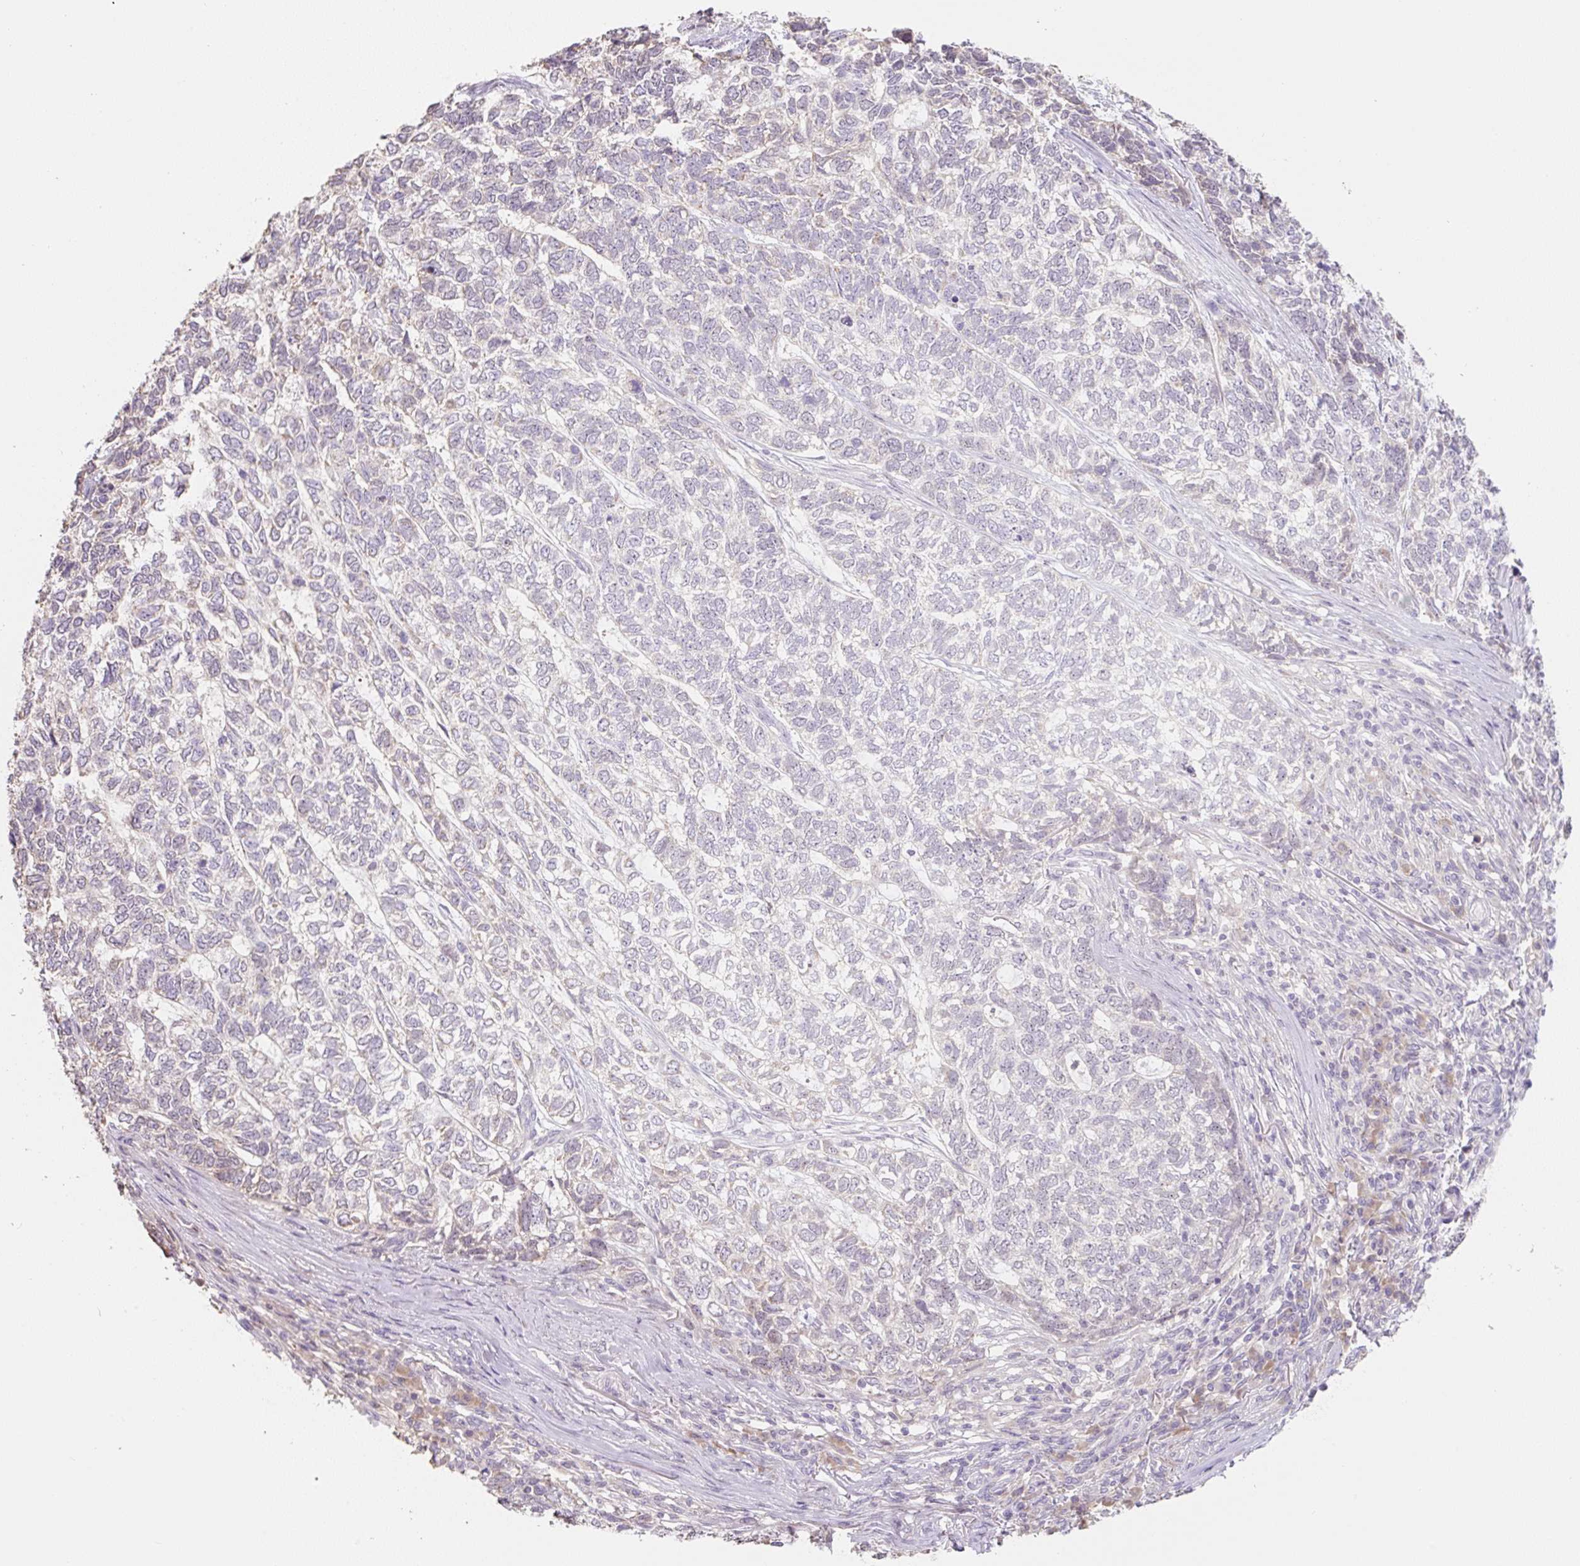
{"staining": {"intensity": "negative", "quantity": "none", "location": "none"}, "tissue": "skin cancer", "cell_type": "Tumor cells", "image_type": "cancer", "snomed": [{"axis": "morphology", "description": "Basal cell carcinoma"}, {"axis": "topography", "description": "Skin"}], "caption": "An immunohistochemistry (IHC) micrograph of skin basal cell carcinoma is shown. There is no staining in tumor cells of skin basal cell carcinoma. (Immunohistochemistry, brightfield microscopy, high magnification).", "gene": "MIA2", "patient": {"sex": "female", "age": 65}}